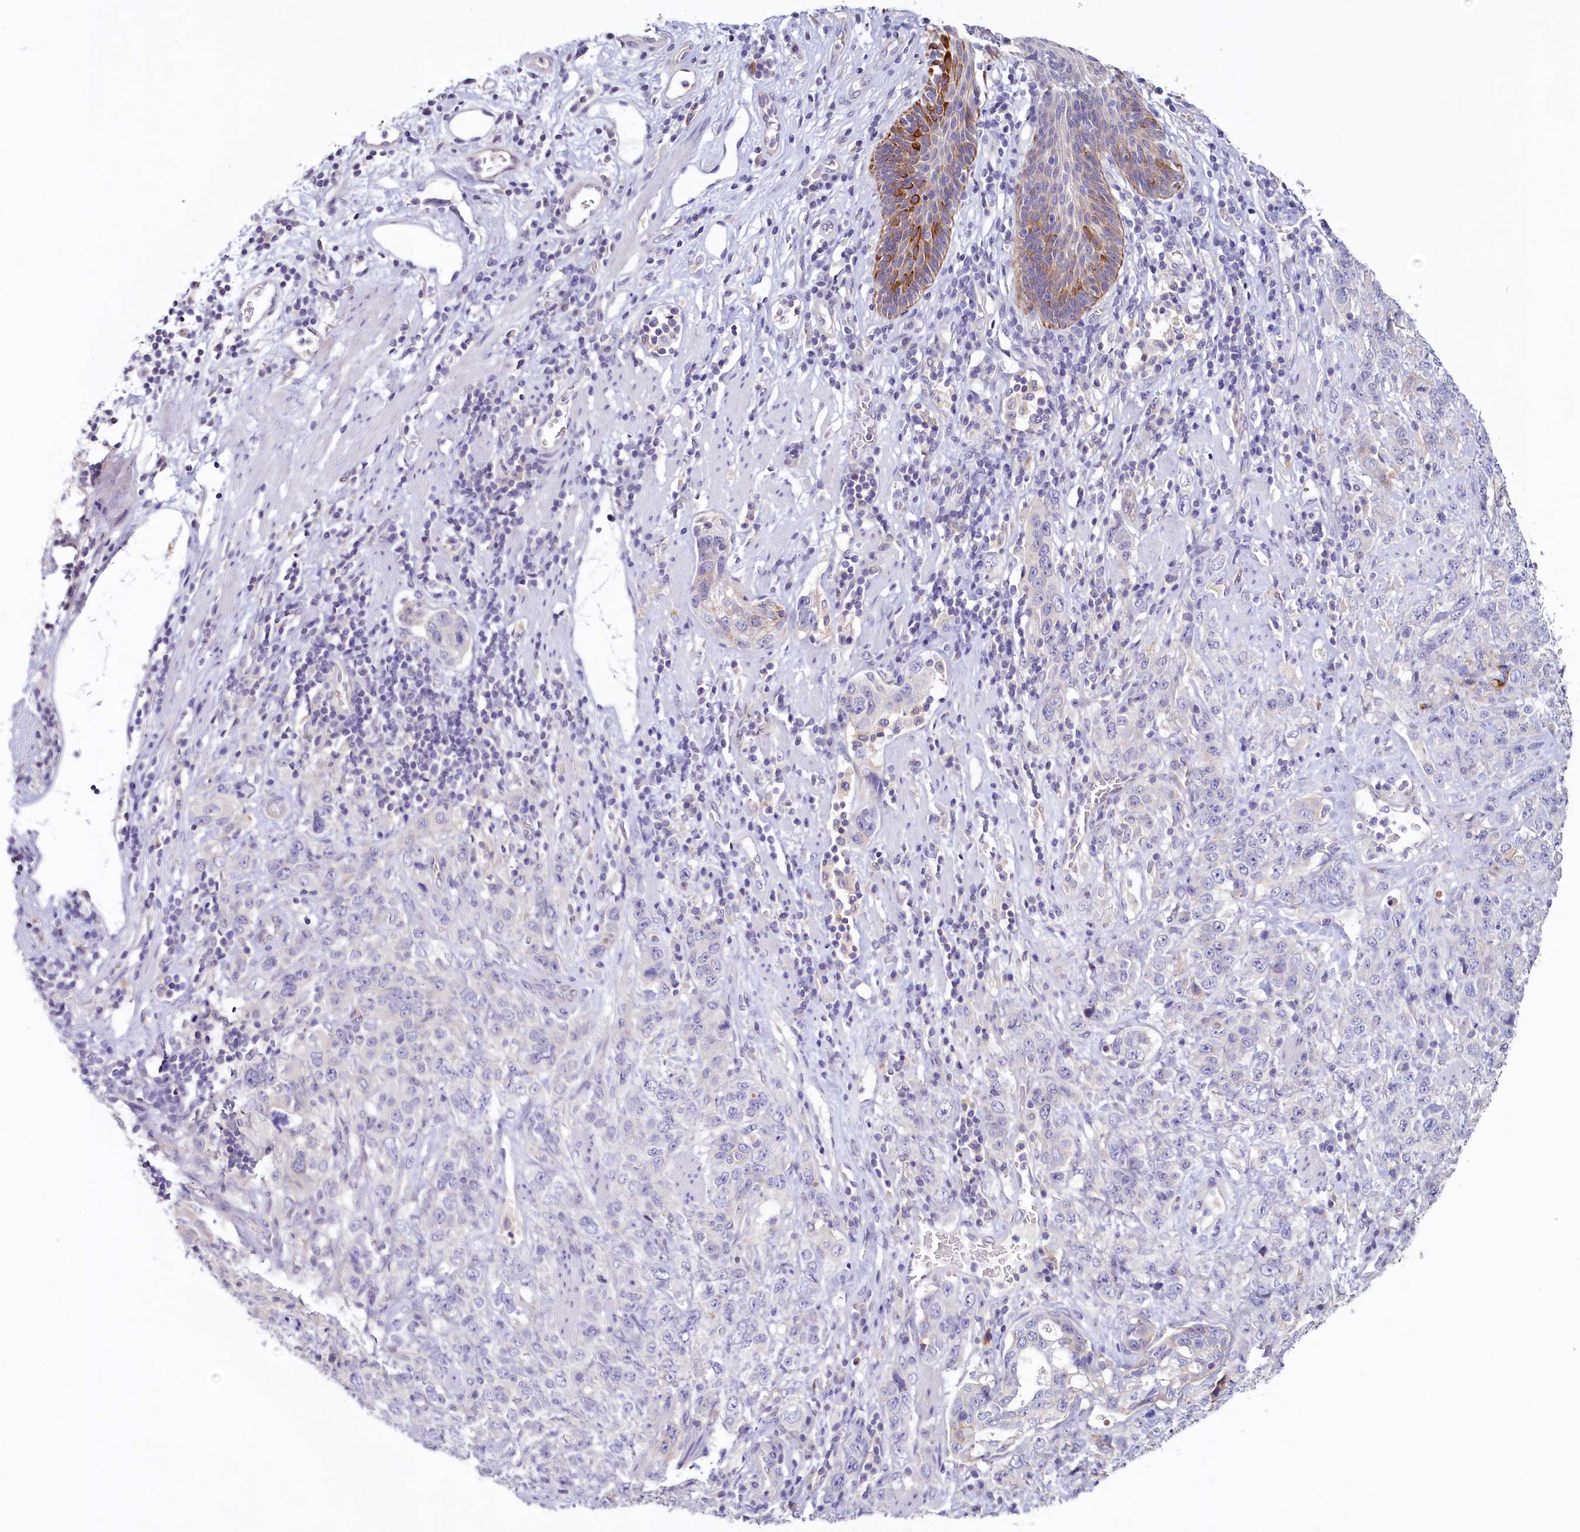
{"staining": {"intensity": "moderate", "quantity": "<25%", "location": "cytoplasmic/membranous"}, "tissue": "stomach cancer", "cell_type": "Tumor cells", "image_type": "cancer", "snomed": [{"axis": "morphology", "description": "Adenocarcinoma, NOS"}, {"axis": "topography", "description": "Stomach"}], "caption": "Adenocarcinoma (stomach) tissue exhibits moderate cytoplasmic/membranous expression in approximately <25% of tumor cells, visualized by immunohistochemistry.", "gene": "PDE6D", "patient": {"sex": "male", "age": 48}}